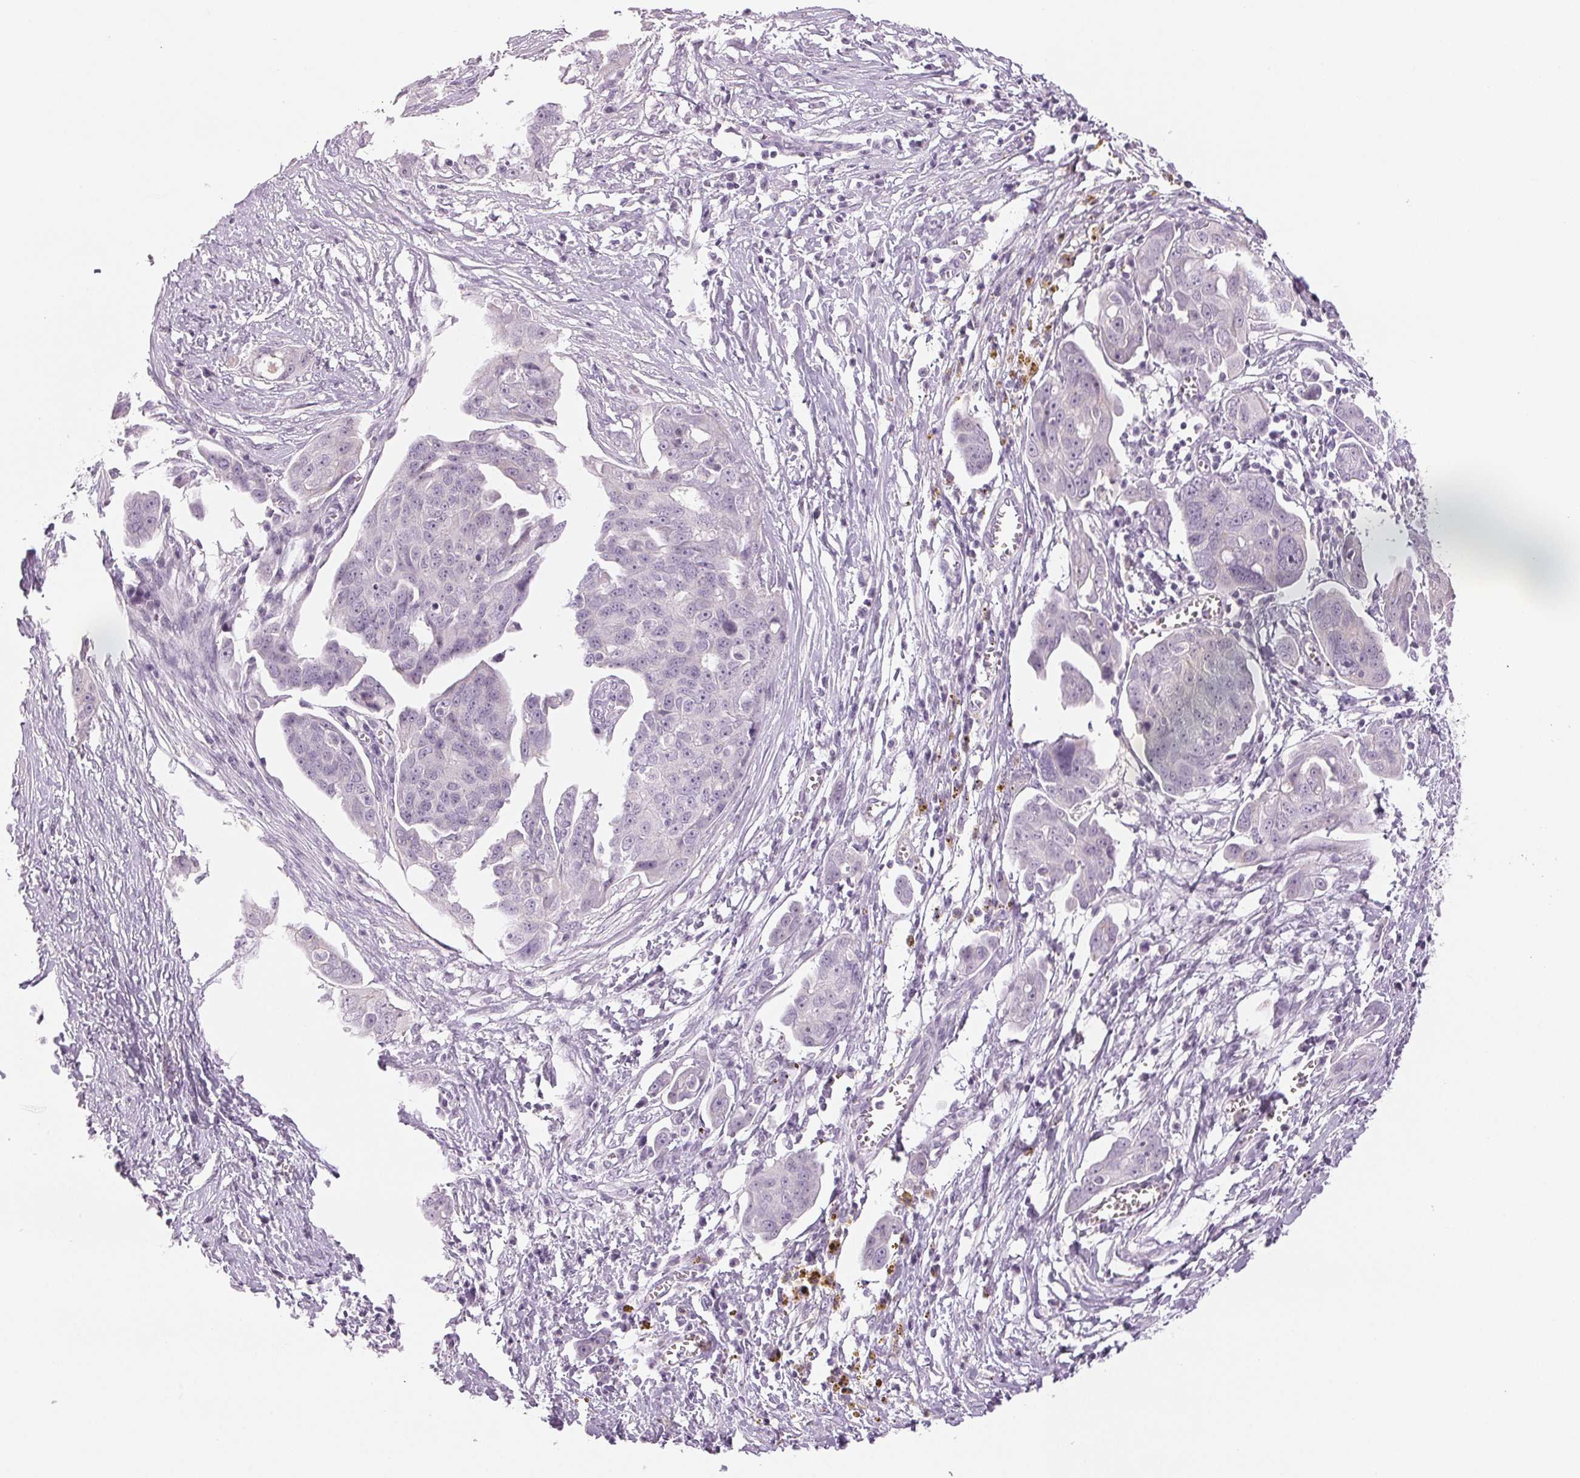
{"staining": {"intensity": "negative", "quantity": "none", "location": "none"}, "tissue": "ovarian cancer", "cell_type": "Tumor cells", "image_type": "cancer", "snomed": [{"axis": "morphology", "description": "Carcinoma, endometroid"}, {"axis": "topography", "description": "Ovary"}], "caption": "IHC of ovarian endometroid carcinoma exhibits no staining in tumor cells. Nuclei are stained in blue.", "gene": "EHHADH", "patient": {"sex": "female", "age": 70}}